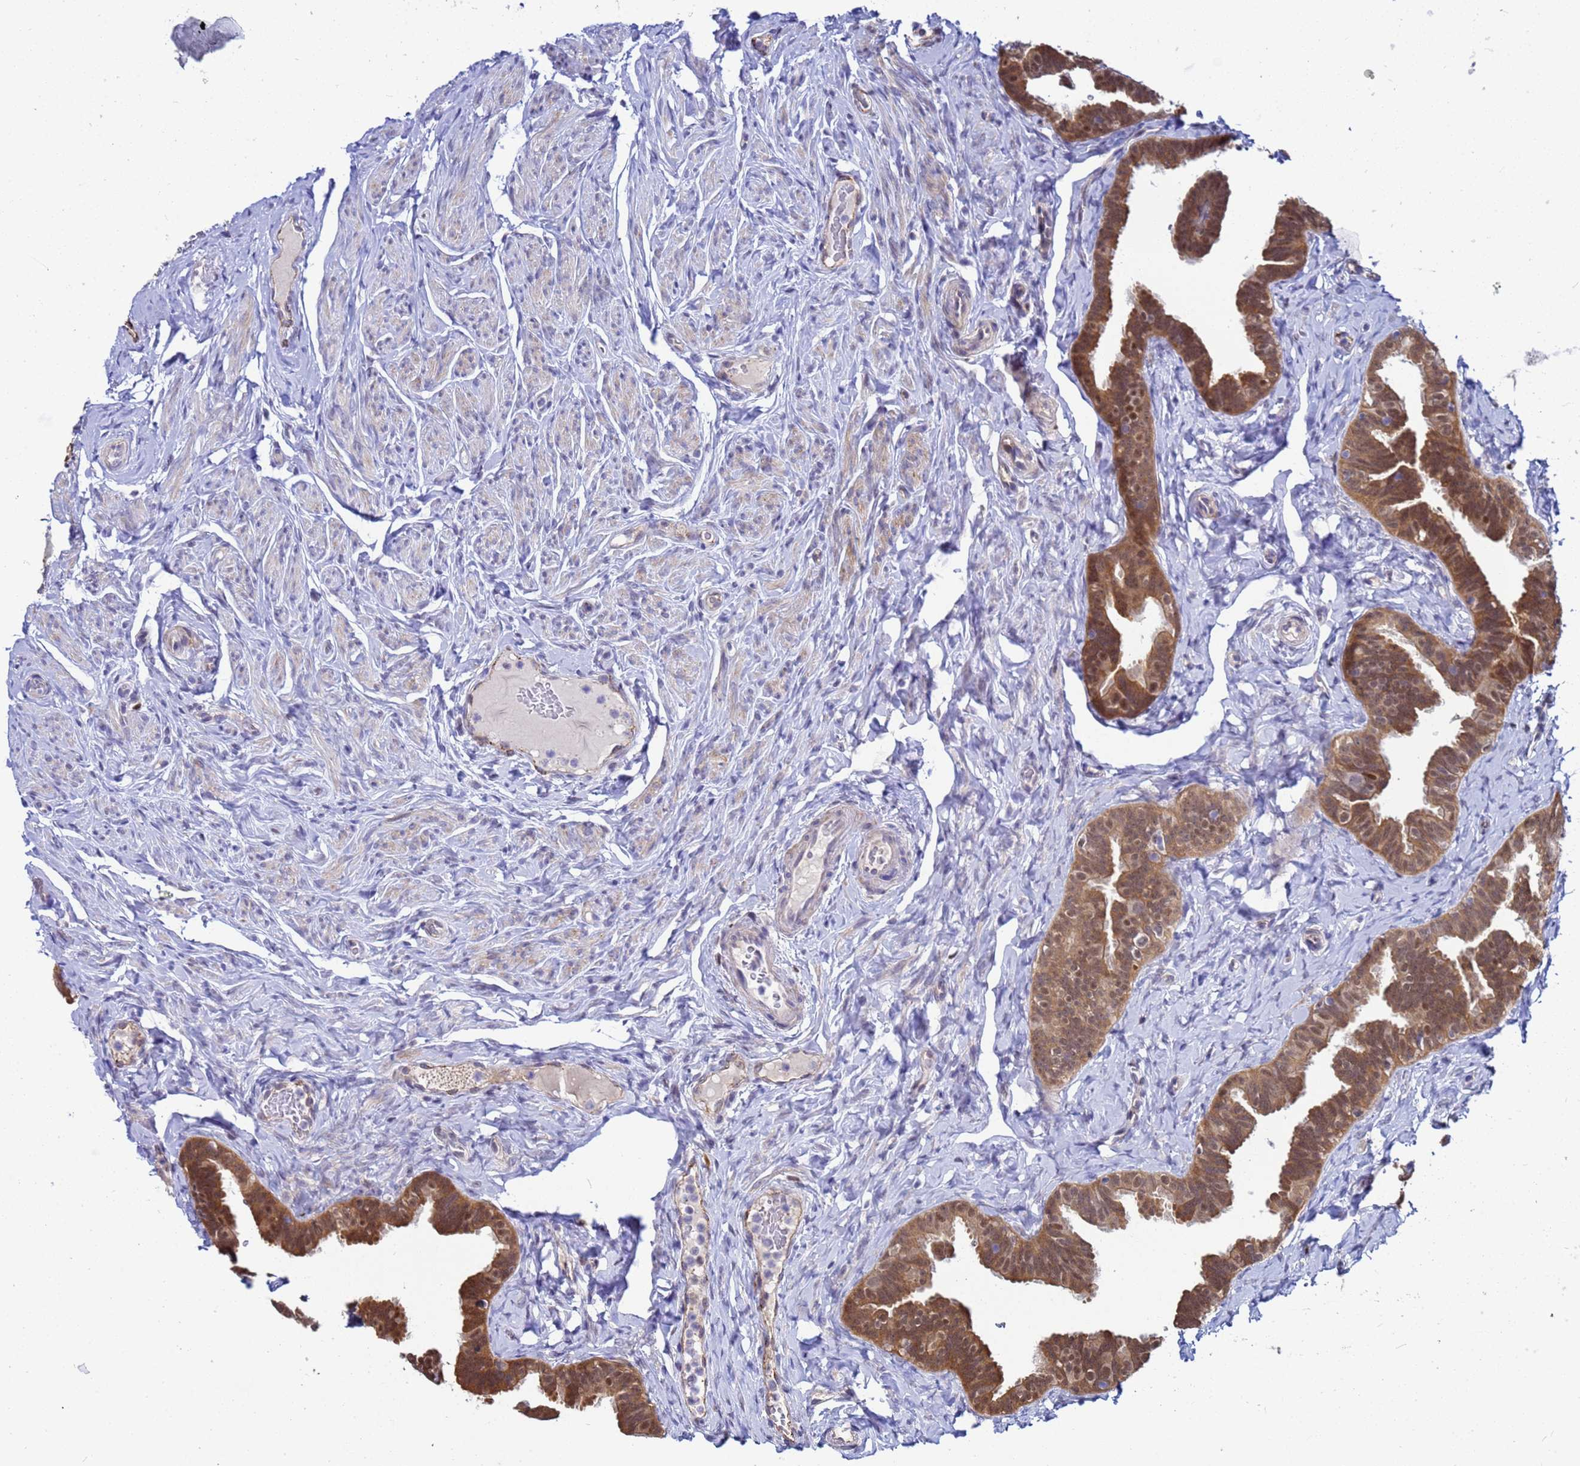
{"staining": {"intensity": "strong", "quantity": "25%-75%", "location": "cytoplasmic/membranous,nuclear"}, "tissue": "fallopian tube", "cell_type": "Glandular cells", "image_type": "normal", "snomed": [{"axis": "morphology", "description": "Normal tissue, NOS"}, {"axis": "topography", "description": "Fallopian tube"}], "caption": "Benign fallopian tube was stained to show a protein in brown. There is high levels of strong cytoplasmic/membranous,nuclear expression in approximately 25%-75% of glandular cells.", "gene": "SLC25A37", "patient": {"sex": "female", "age": 65}}